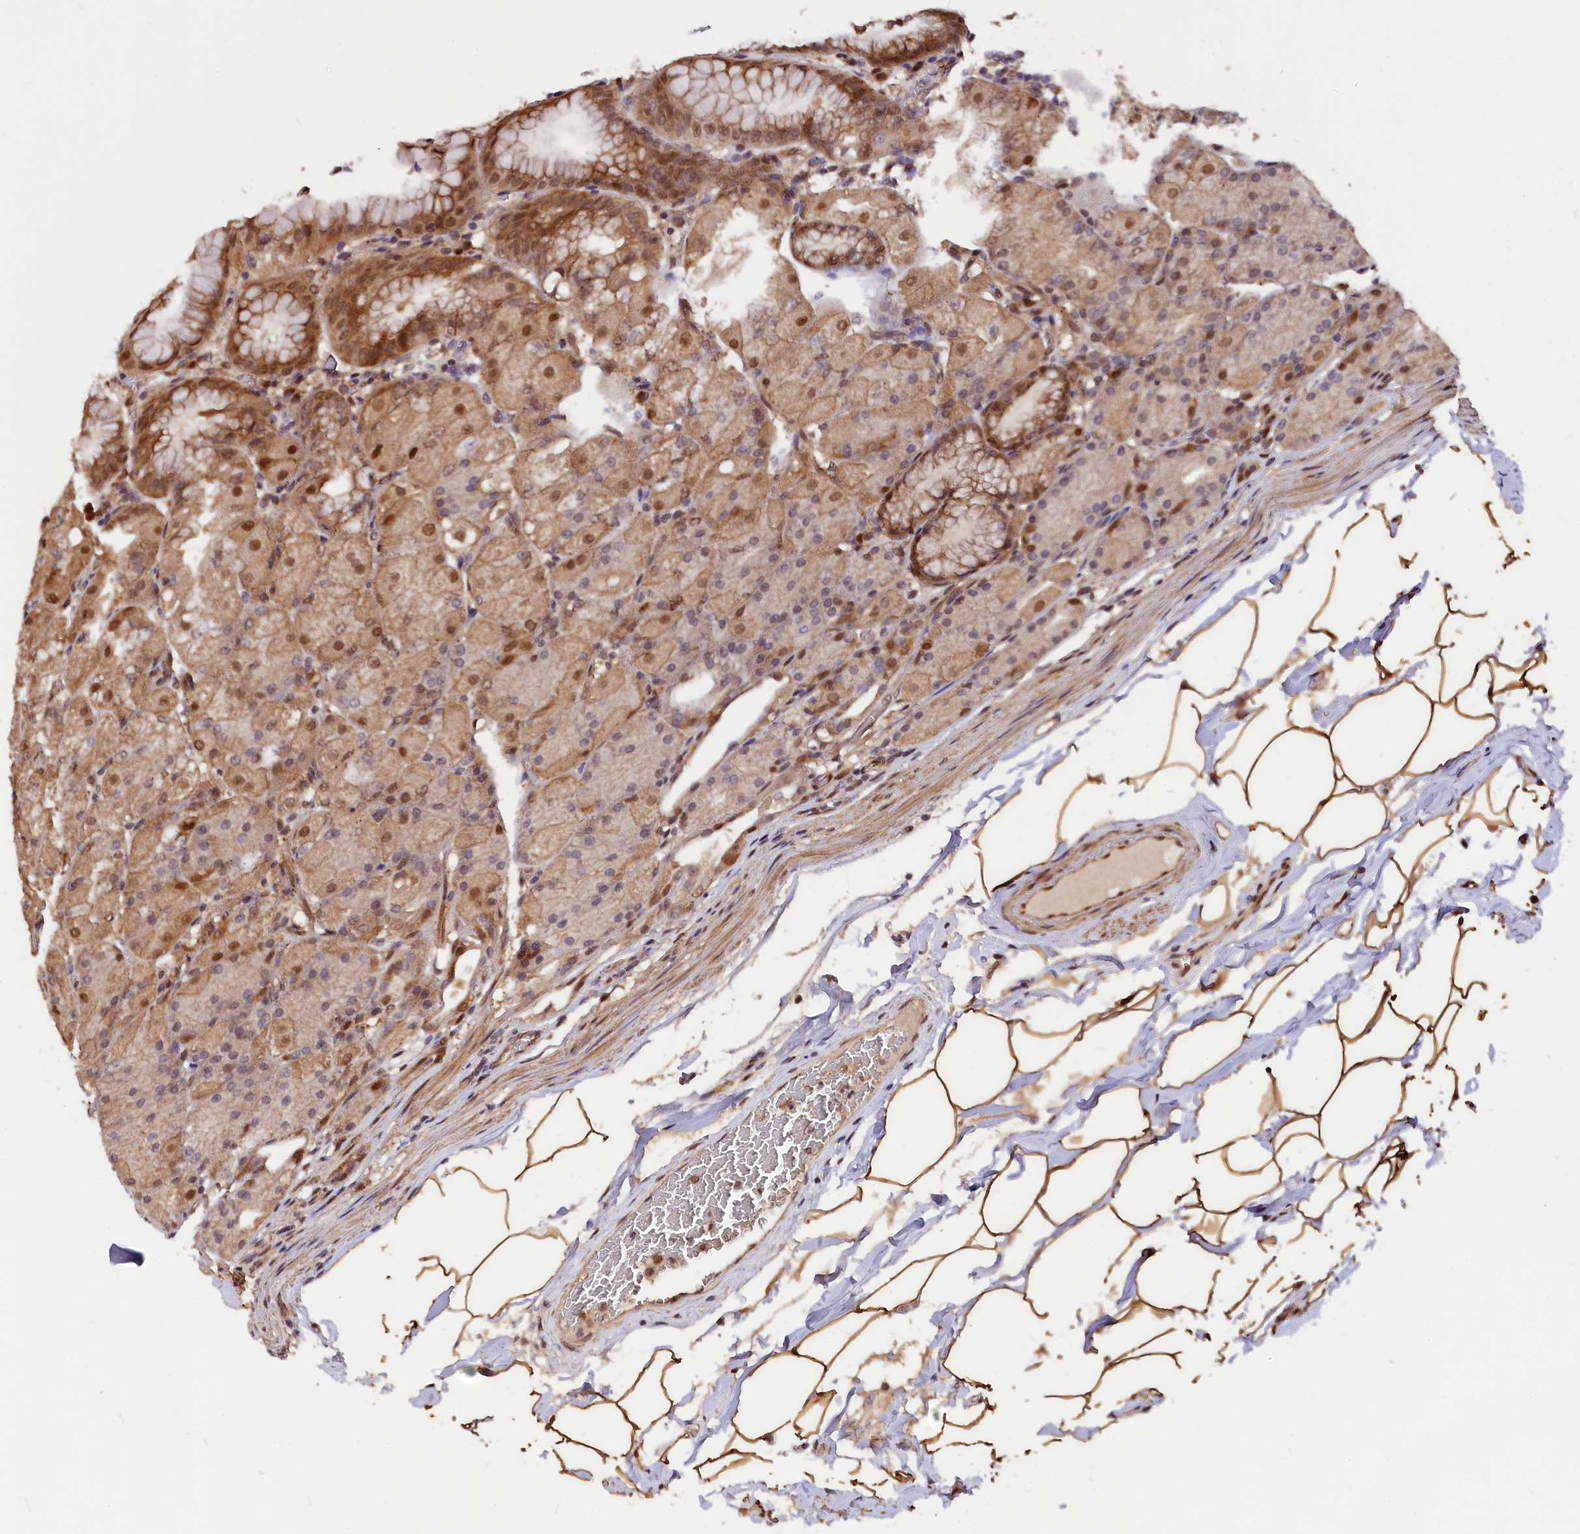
{"staining": {"intensity": "moderate", "quantity": "25%-75%", "location": "cytoplasmic/membranous,nuclear"}, "tissue": "stomach", "cell_type": "Glandular cells", "image_type": "normal", "snomed": [{"axis": "morphology", "description": "Normal tissue, NOS"}, {"axis": "topography", "description": "Stomach, upper"}, {"axis": "topography", "description": "Stomach, lower"}], "caption": "A high-resolution histopathology image shows immunohistochemistry (IHC) staining of normal stomach, which reveals moderate cytoplasmic/membranous,nuclear positivity in about 25%-75% of glandular cells.", "gene": "ADRM1", "patient": {"sex": "male", "age": 62}}